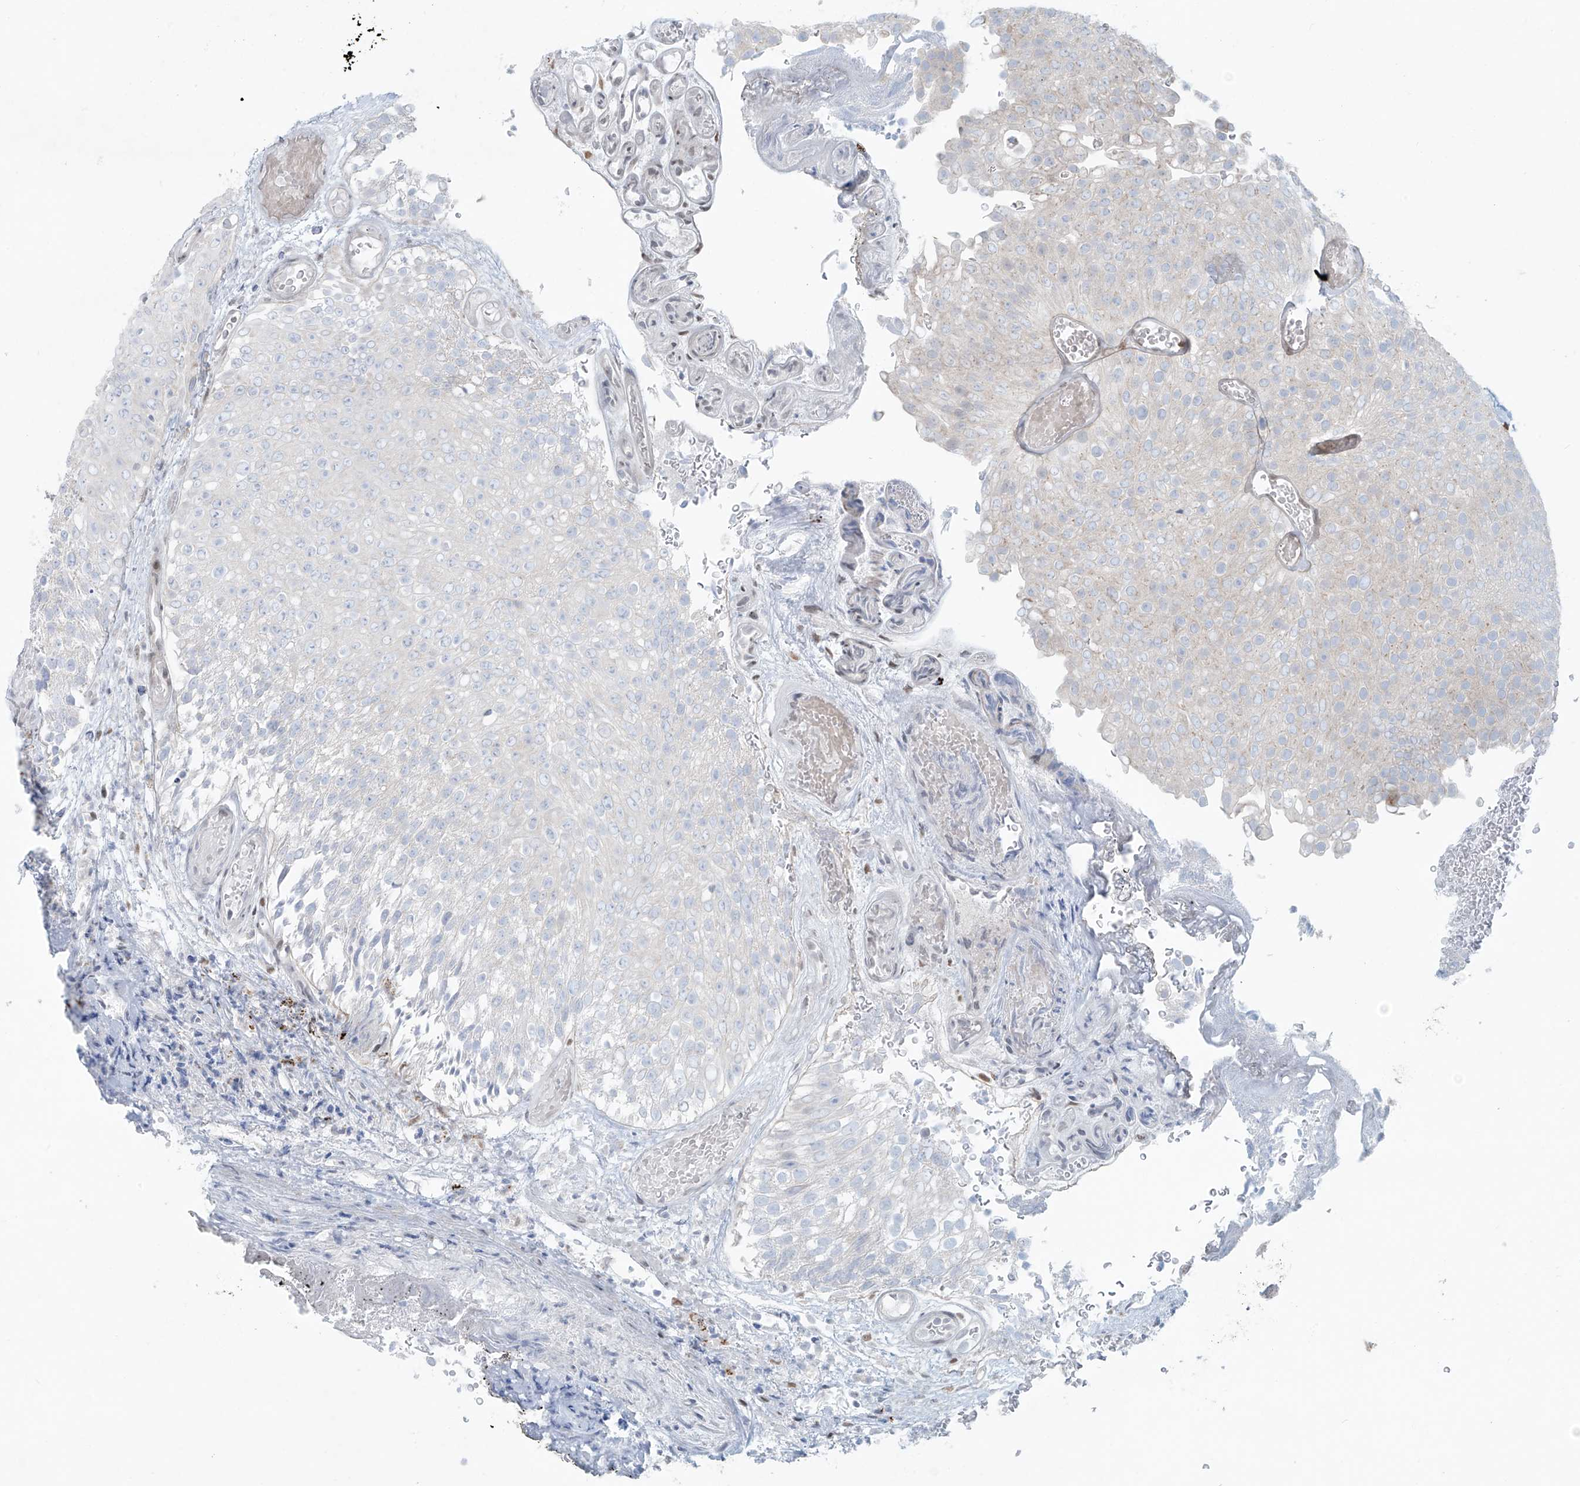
{"staining": {"intensity": "negative", "quantity": "none", "location": "none"}, "tissue": "urothelial cancer", "cell_type": "Tumor cells", "image_type": "cancer", "snomed": [{"axis": "morphology", "description": "Urothelial carcinoma, Low grade"}, {"axis": "topography", "description": "Urinary bladder"}], "caption": "Urothelial carcinoma (low-grade) stained for a protein using immunohistochemistry (IHC) displays no positivity tumor cells.", "gene": "PPAT", "patient": {"sex": "male", "age": 78}}